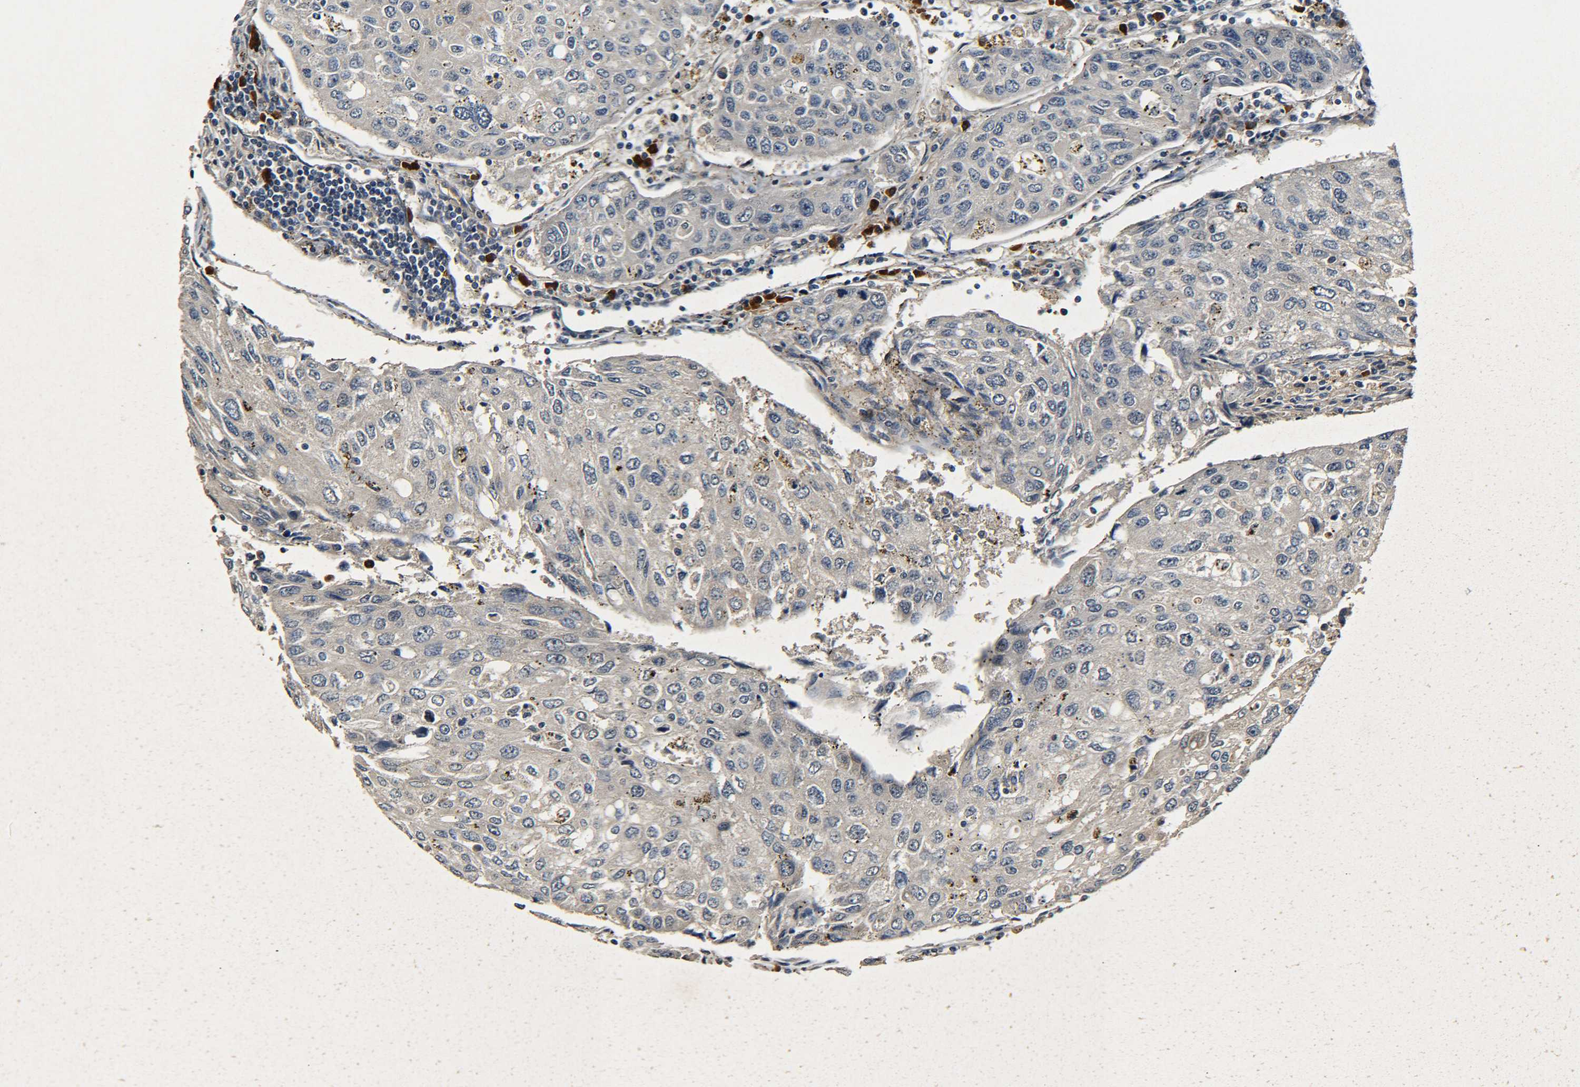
{"staining": {"intensity": "weak", "quantity": "<25%", "location": "cytoplasmic/membranous"}, "tissue": "urothelial cancer", "cell_type": "Tumor cells", "image_type": "cancer", "snomed": [{"axis": "morphology", "description": "Urothelial carcinoma, High grade"}, {"axis": "topography", "description": "Lymph node"}, {"axis": "topography", "description": "Urinary bladder"}], "caption": "IHC micrograph of neoplastic tissue: human urothelial cancer stained with DAB (3,3'-diaminobenzidine) displays no significant protein expression in tumor cells.", "gene": "MEIS1", "patient": {"sex": "male", "age": 51}}